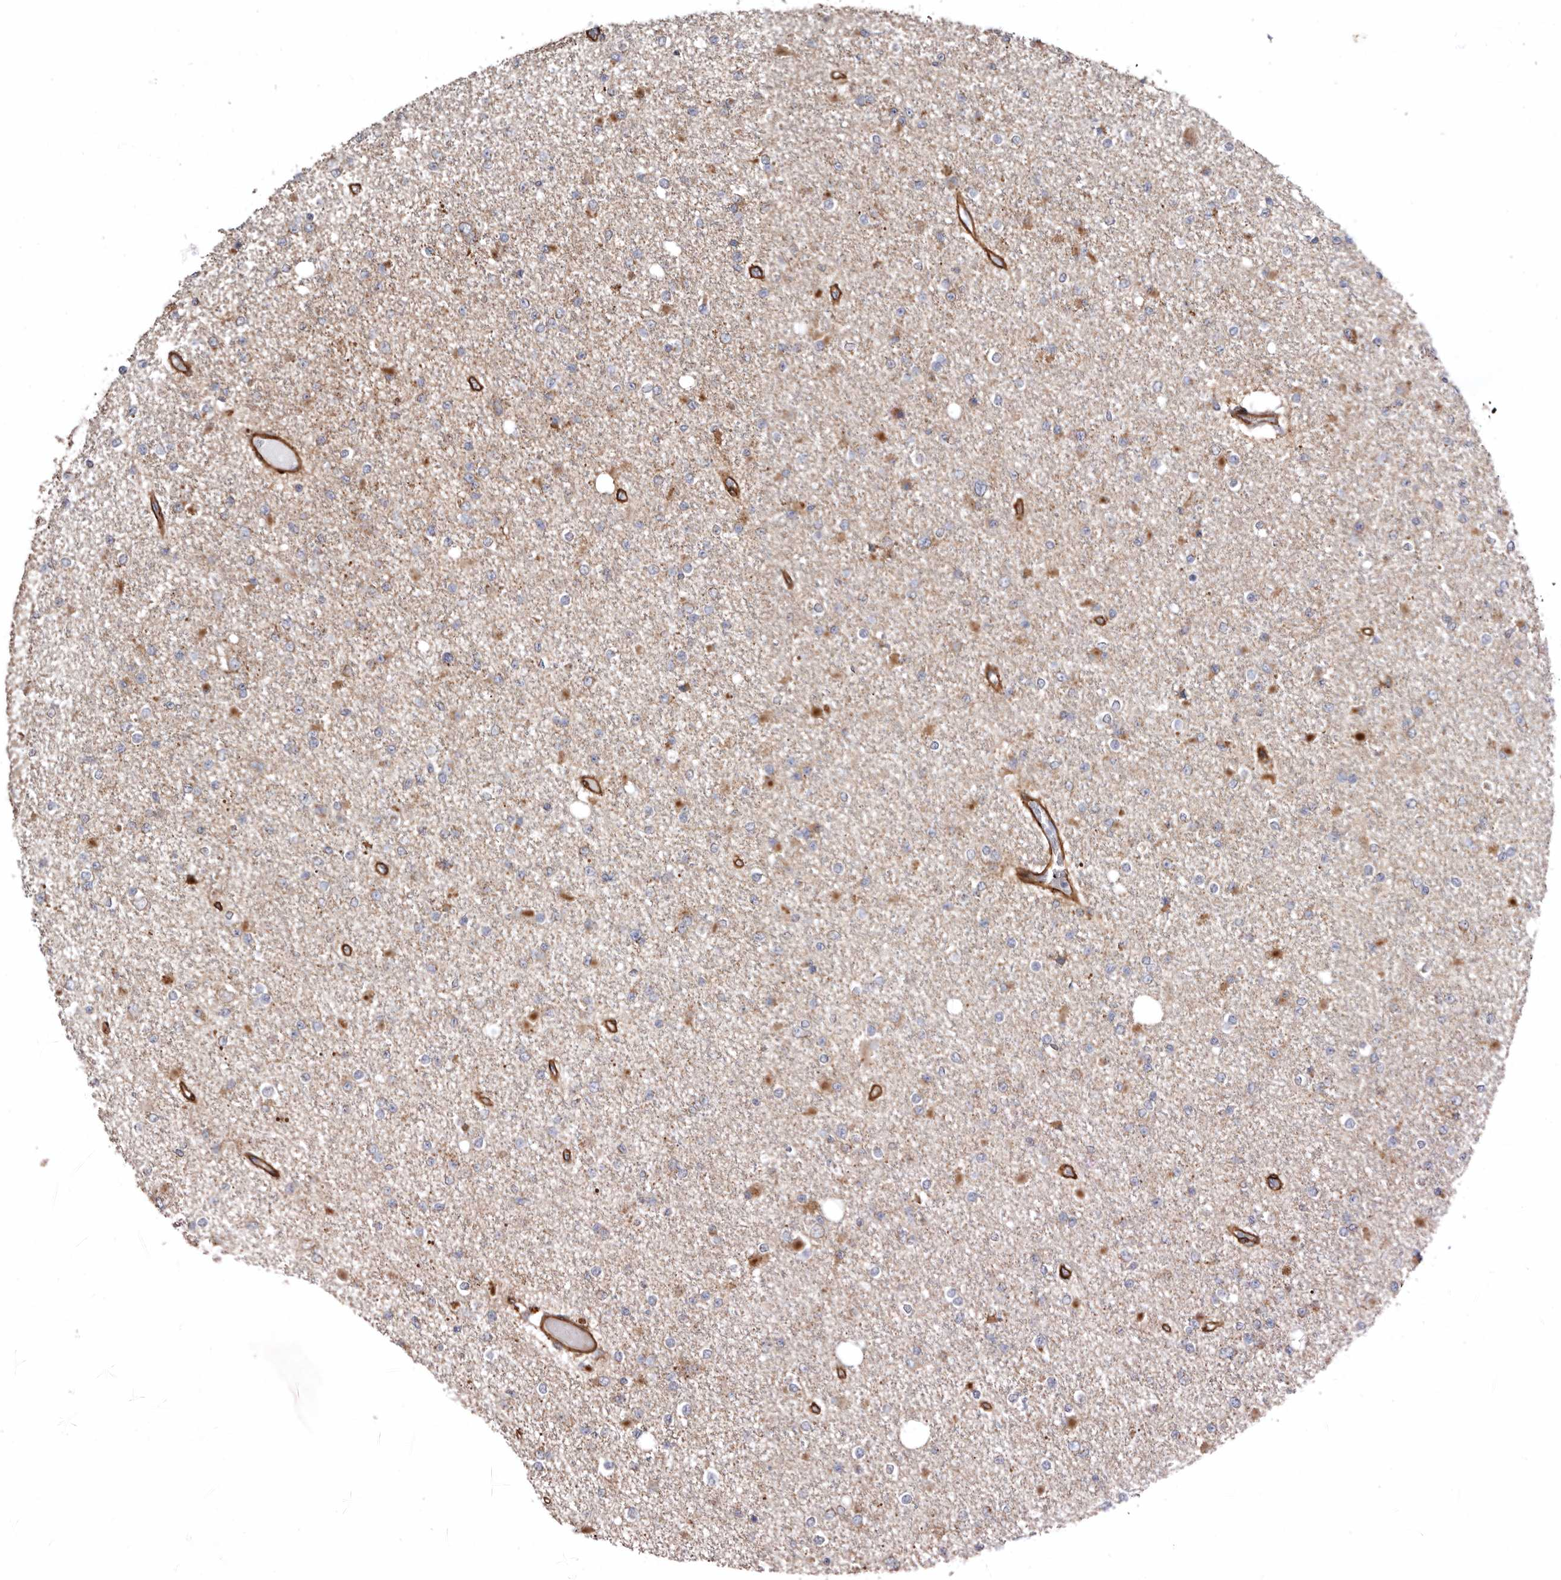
{"staining": {"intensity": "weak", "quantity": ">75%", "location": "cytoplasmic/membranous"}, "tissue": "glioma", "cell_type": "Tumor cells", "image_type": "cancer", "snomed": [{"axis": "morphology", "description": "Glioma, malignant, Low grade"}, {"axis": "topography", "description": "Brain"}], "caption": "Protein staining of glioma tissue reveals weak cytoplasmic/membranous positivity in approximately >75% of tumor cells. Nuclei are stained in blue.", "gene": "PROKR1", "patient": {"sex": "female", "age": 22}}